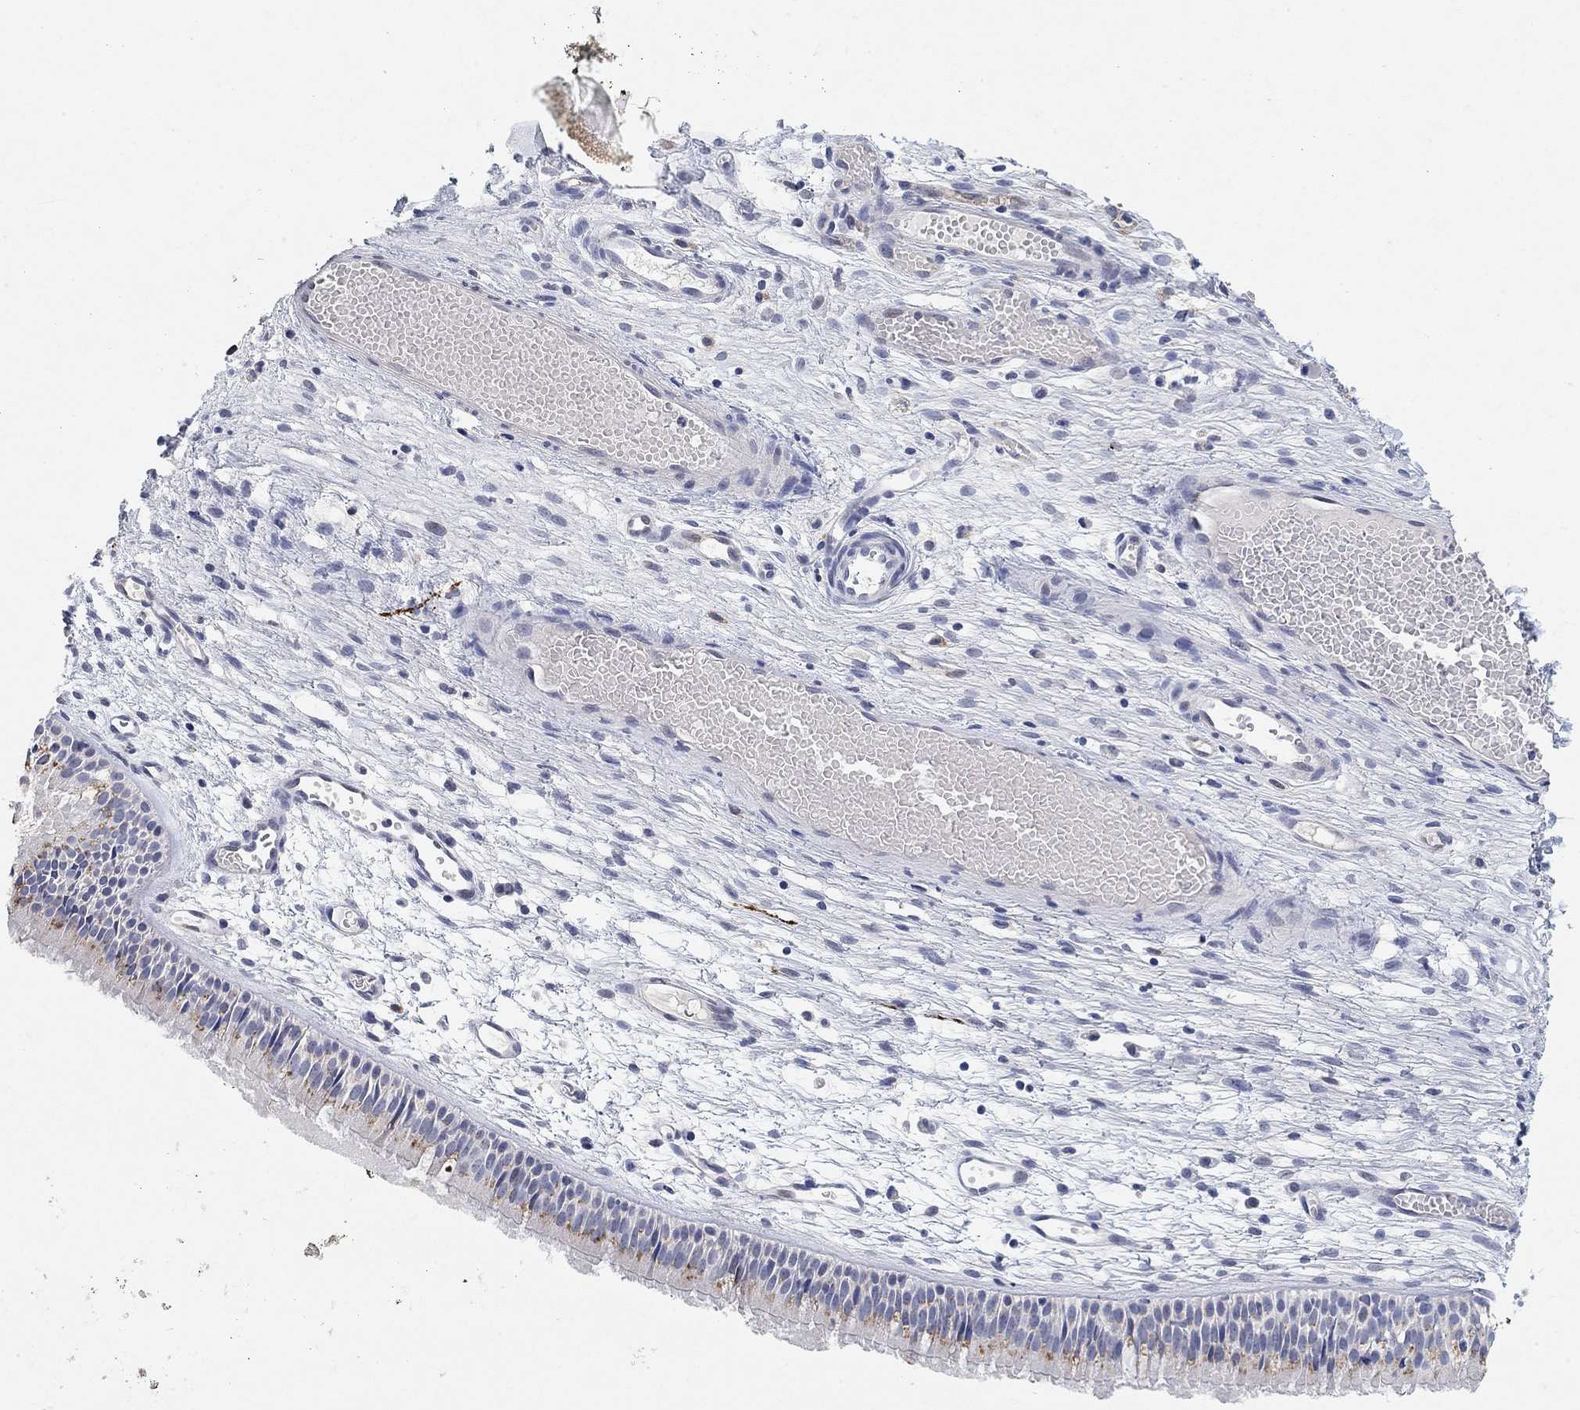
{"staining": {"intensity": "negative", "quantity": "none", "location": "none"}, "tissue": "nasopharynx", "cell_type": "Respiratory epithelial cells", "image_type": "normal", "snomed": [{"axis": "morphology", "description": "Normal tissue, NOS"}, {"axis": "topography", "description": "Nasopharynx"}], "caption": "DAB immunohistochemical staining of unremarkable nasopharynx reveals no significant expression in respiratory epithelial cells. (Brightfield microscopy of DAB (3,3'-diaminobenzidine) immunohistochemistry (IHC) at high magnification).", "gene": "VAT1L", "patient": {"sex": "male", "age": 51}}